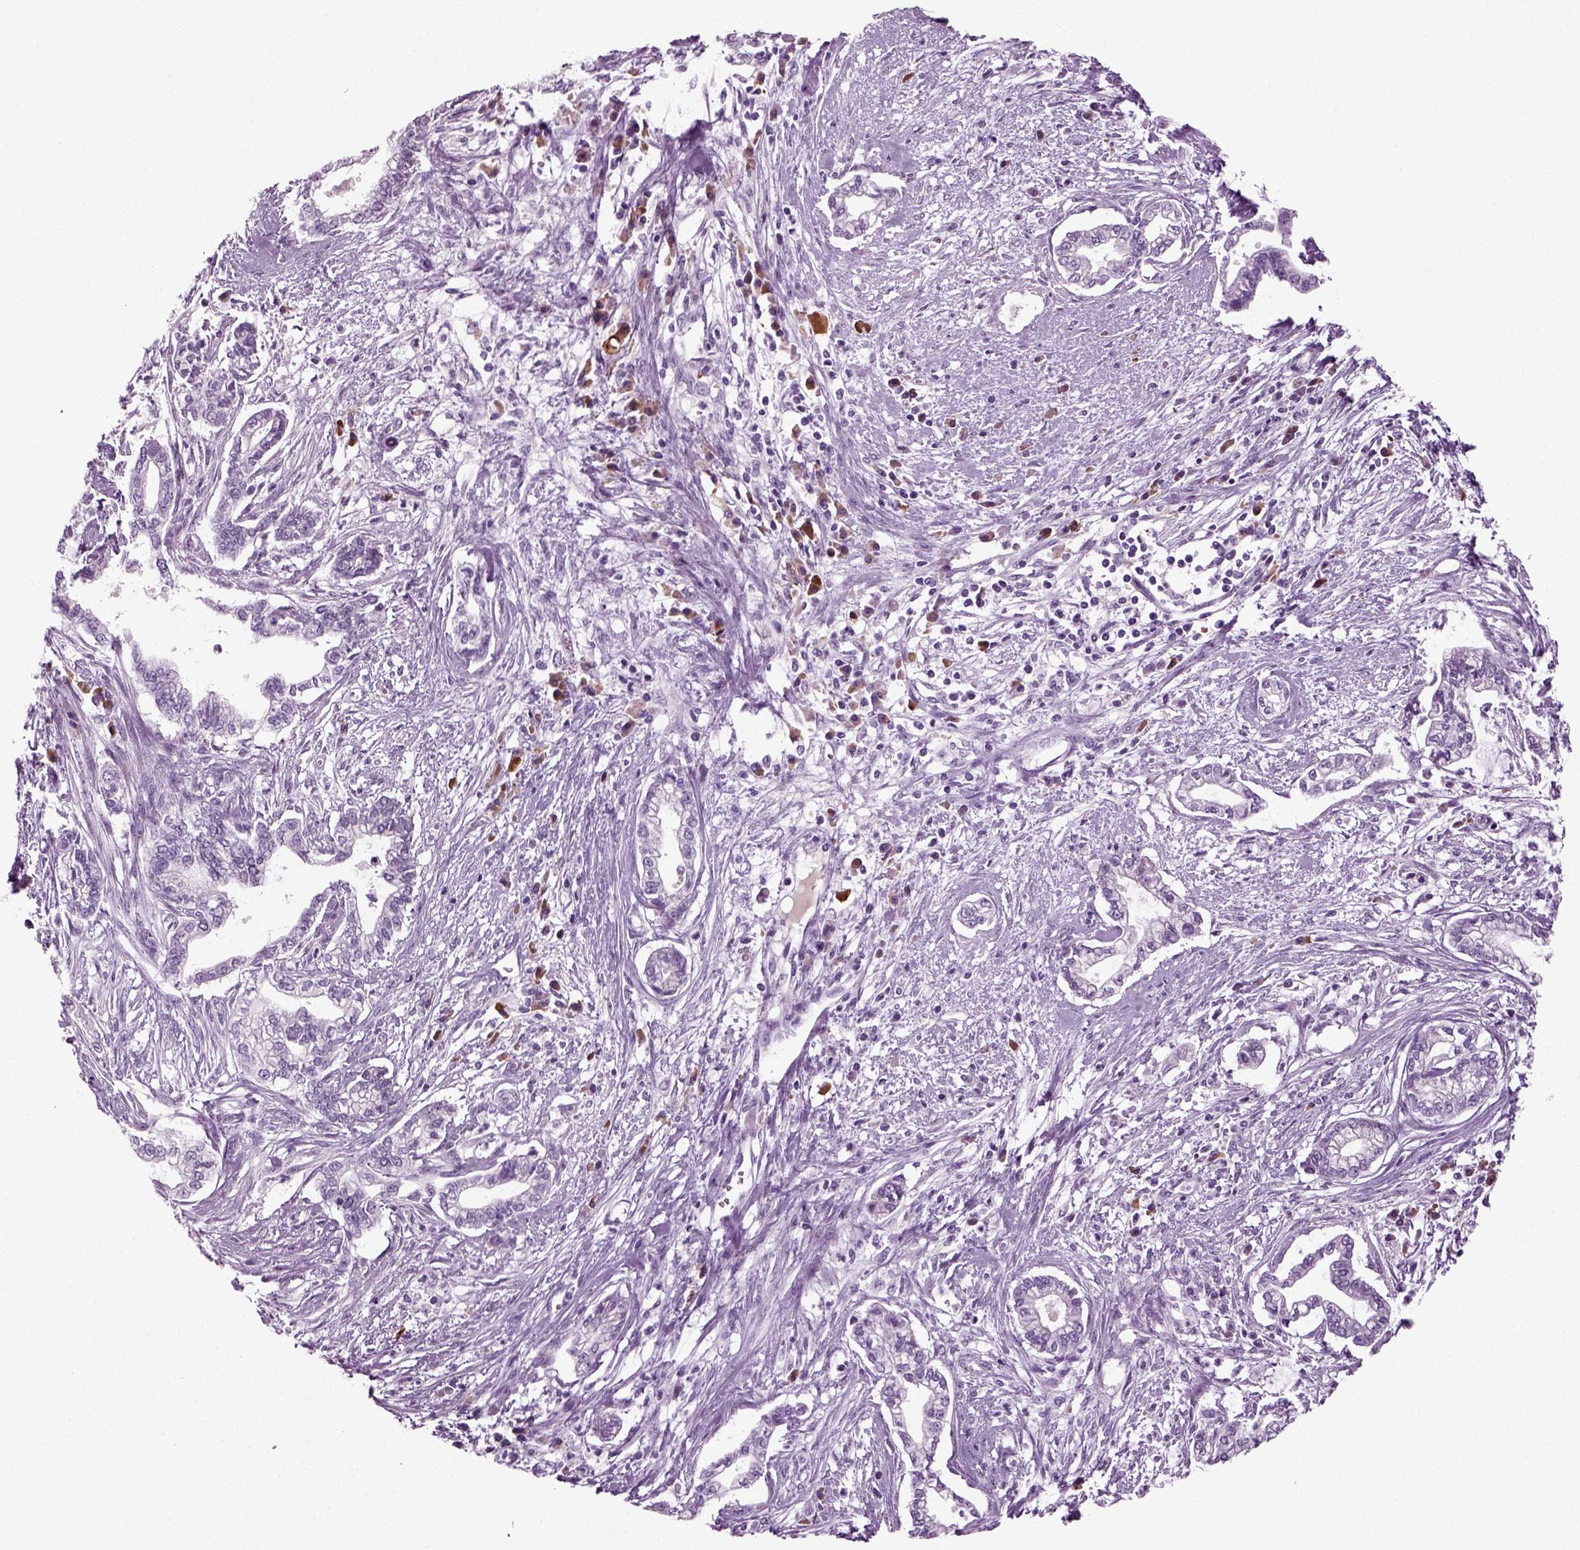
{"staining": {"intensity": "negative", "quantity": "none", "location": "none"}, "tissue": "cervical cancer", "cell_type": "Tumor cells", "image_type": "cancer", "snomed": [{"axis": "morphology", "description": "Adenocarcinoma, NOS"}, {"axis": "topography", "description": "Cervix"}], "caption": "This is an immunohistochemistry micrograph of adenocarcinoma (cervical). There is no expression in tumor cells.", "gene": "PRLH", "patient": {"sex": "female", "age": 62}}